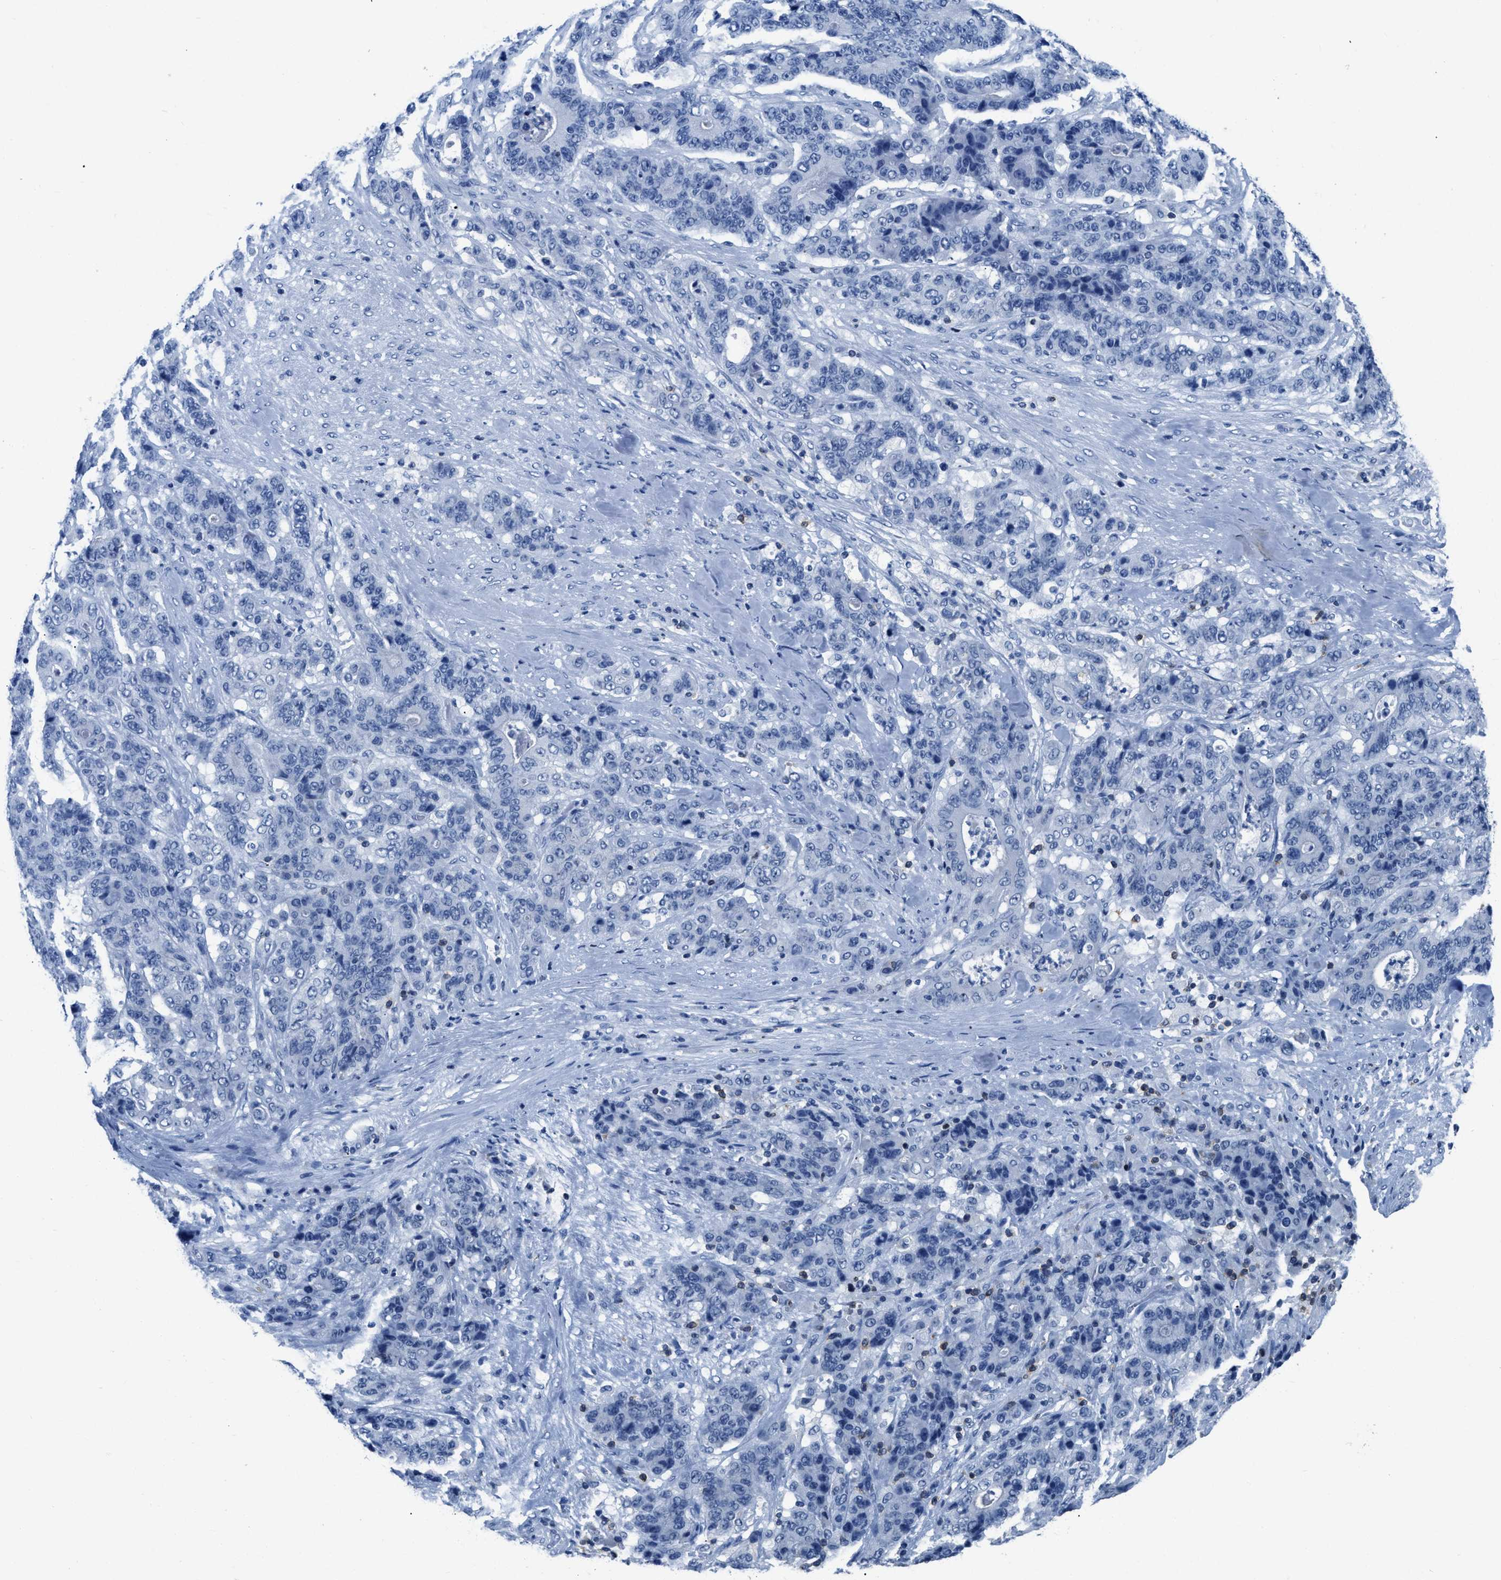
{"staining": {"intensity": "negative", "quantity": "none", "location": "none"}, "tissue": "stomach cancer", "cell_type": "Tumor cells", "image_type": "cancer", "snomed": [{"axis": "morphology", "description": "Adenocarcinoma, NOS"}, {"axis": "topography", "description": "Stomach"}], "caption": "Tumor cells show no significant staining in stomach cancer.", "gene": "NFATC2", "patient": {"sex": "female", "age": 73}}